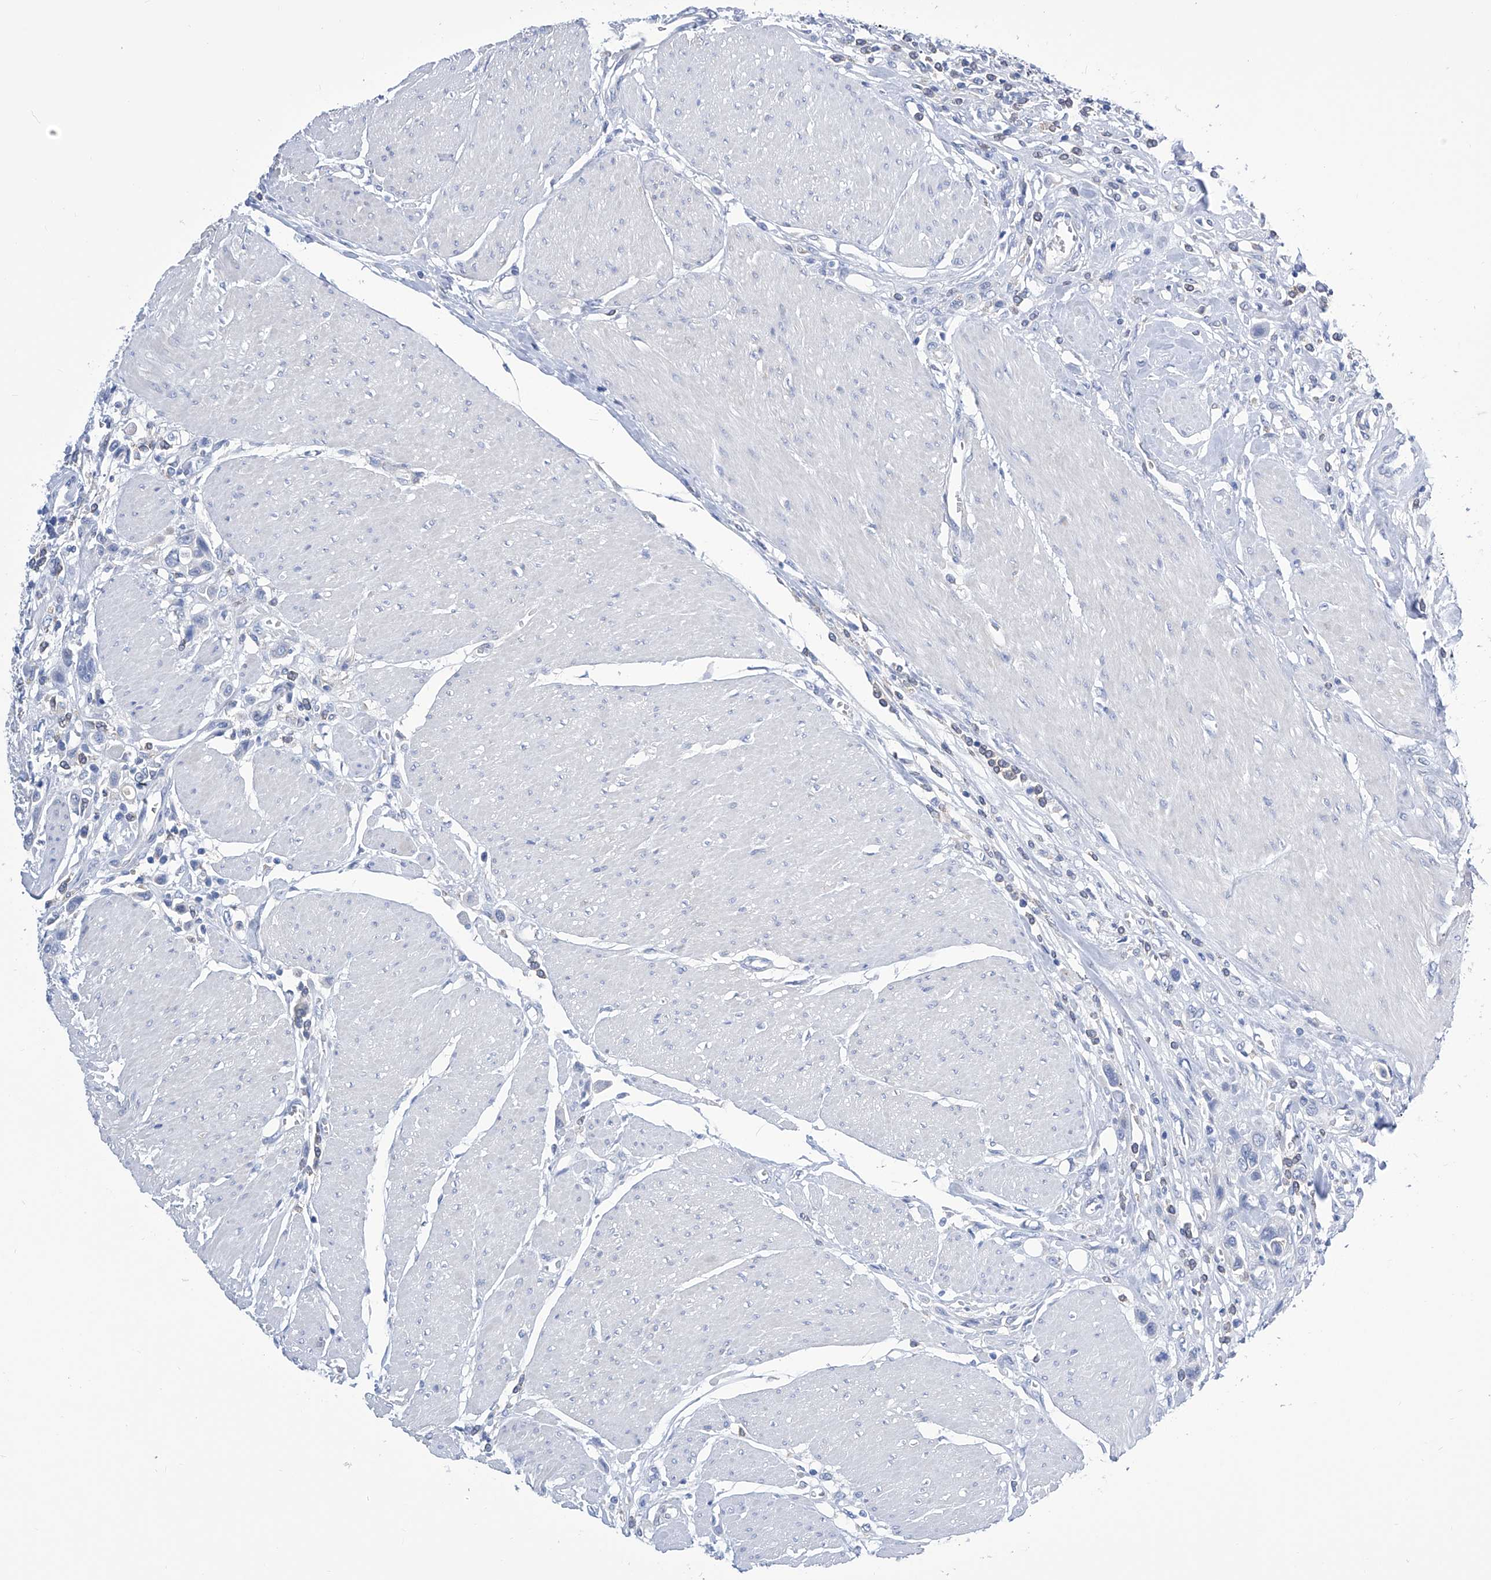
{"staining": {"intensity": "negative", "quantity": "none", "location": "none"}, "tissue": "urothelial cancer", "cell_type": "Tumor cells", "image_type": "cancer", "snomed": [{"axis": "morphology", "description": "Urothelial carcinoma, High grade"}, {"axis": "topography", "description": "Urinary bladder"}], "caption": "Micrograph shows no protein expression in tumor cells of high-grade urothelial carcinoma tissue. (DAB (3,3'-diaminobenzidine) immunohistochemistry with hematoxylin counter stain).", "gene": "IMPA2", "patient": {"sex": "male", "age": 50}}